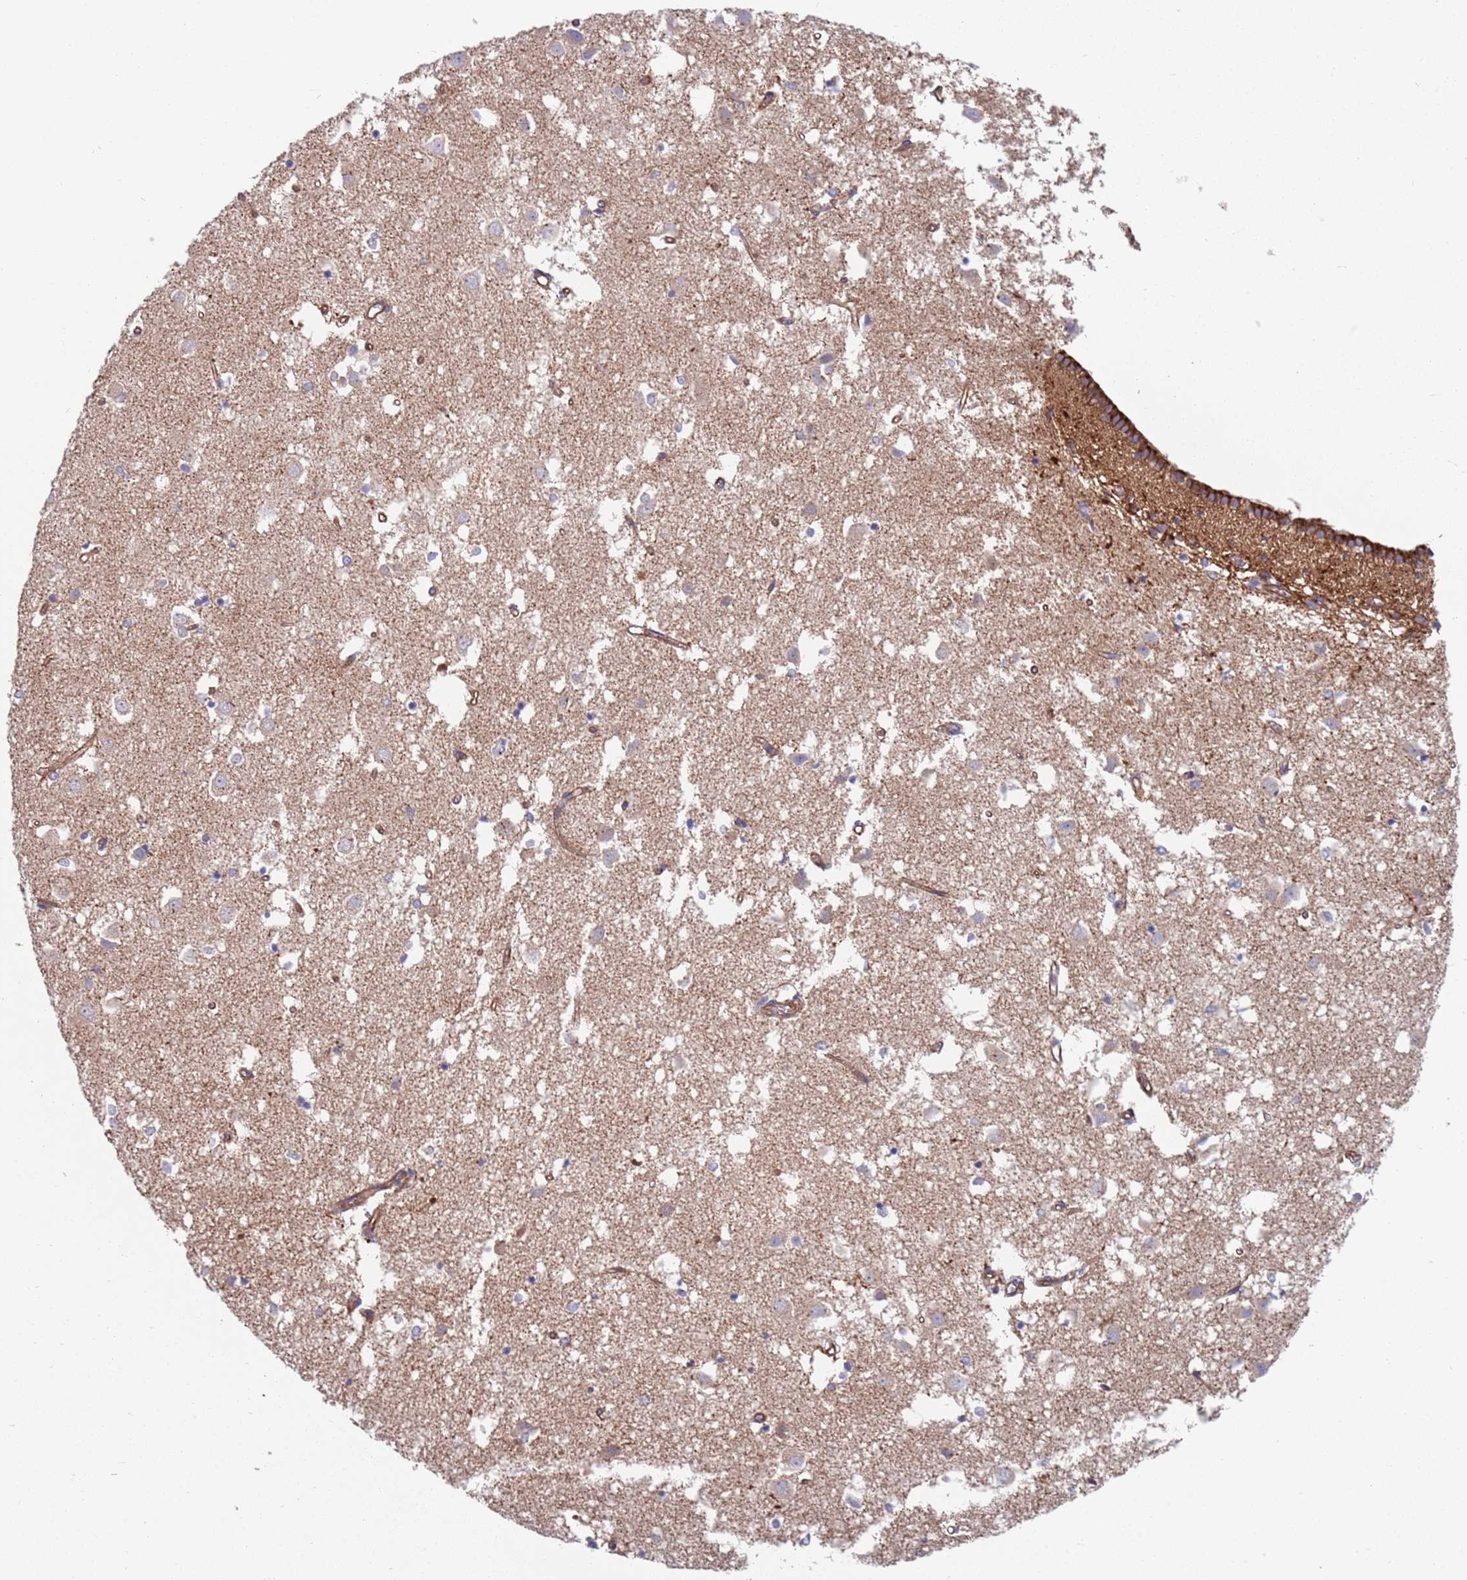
{"staining": {"intensity": "weak", "quantity": "<25%", "location": "cytoplasmic/membranous"}, "tissue": "caudate", "cell_type": "Glial cells", "image_type": "normal", "snomed": [{"axis": "morphology", "description": "Normal tissue, NOS"}, {"axis": "topography", "description": "Lateral ventricle wall"}], "caption": "Caudate stained for a protein using immunohistochemistry (IHC) demonstrates no positivity glial cells.", "gene": "JAKMIP2", "patient": {"sex": "male", "age": 70}}